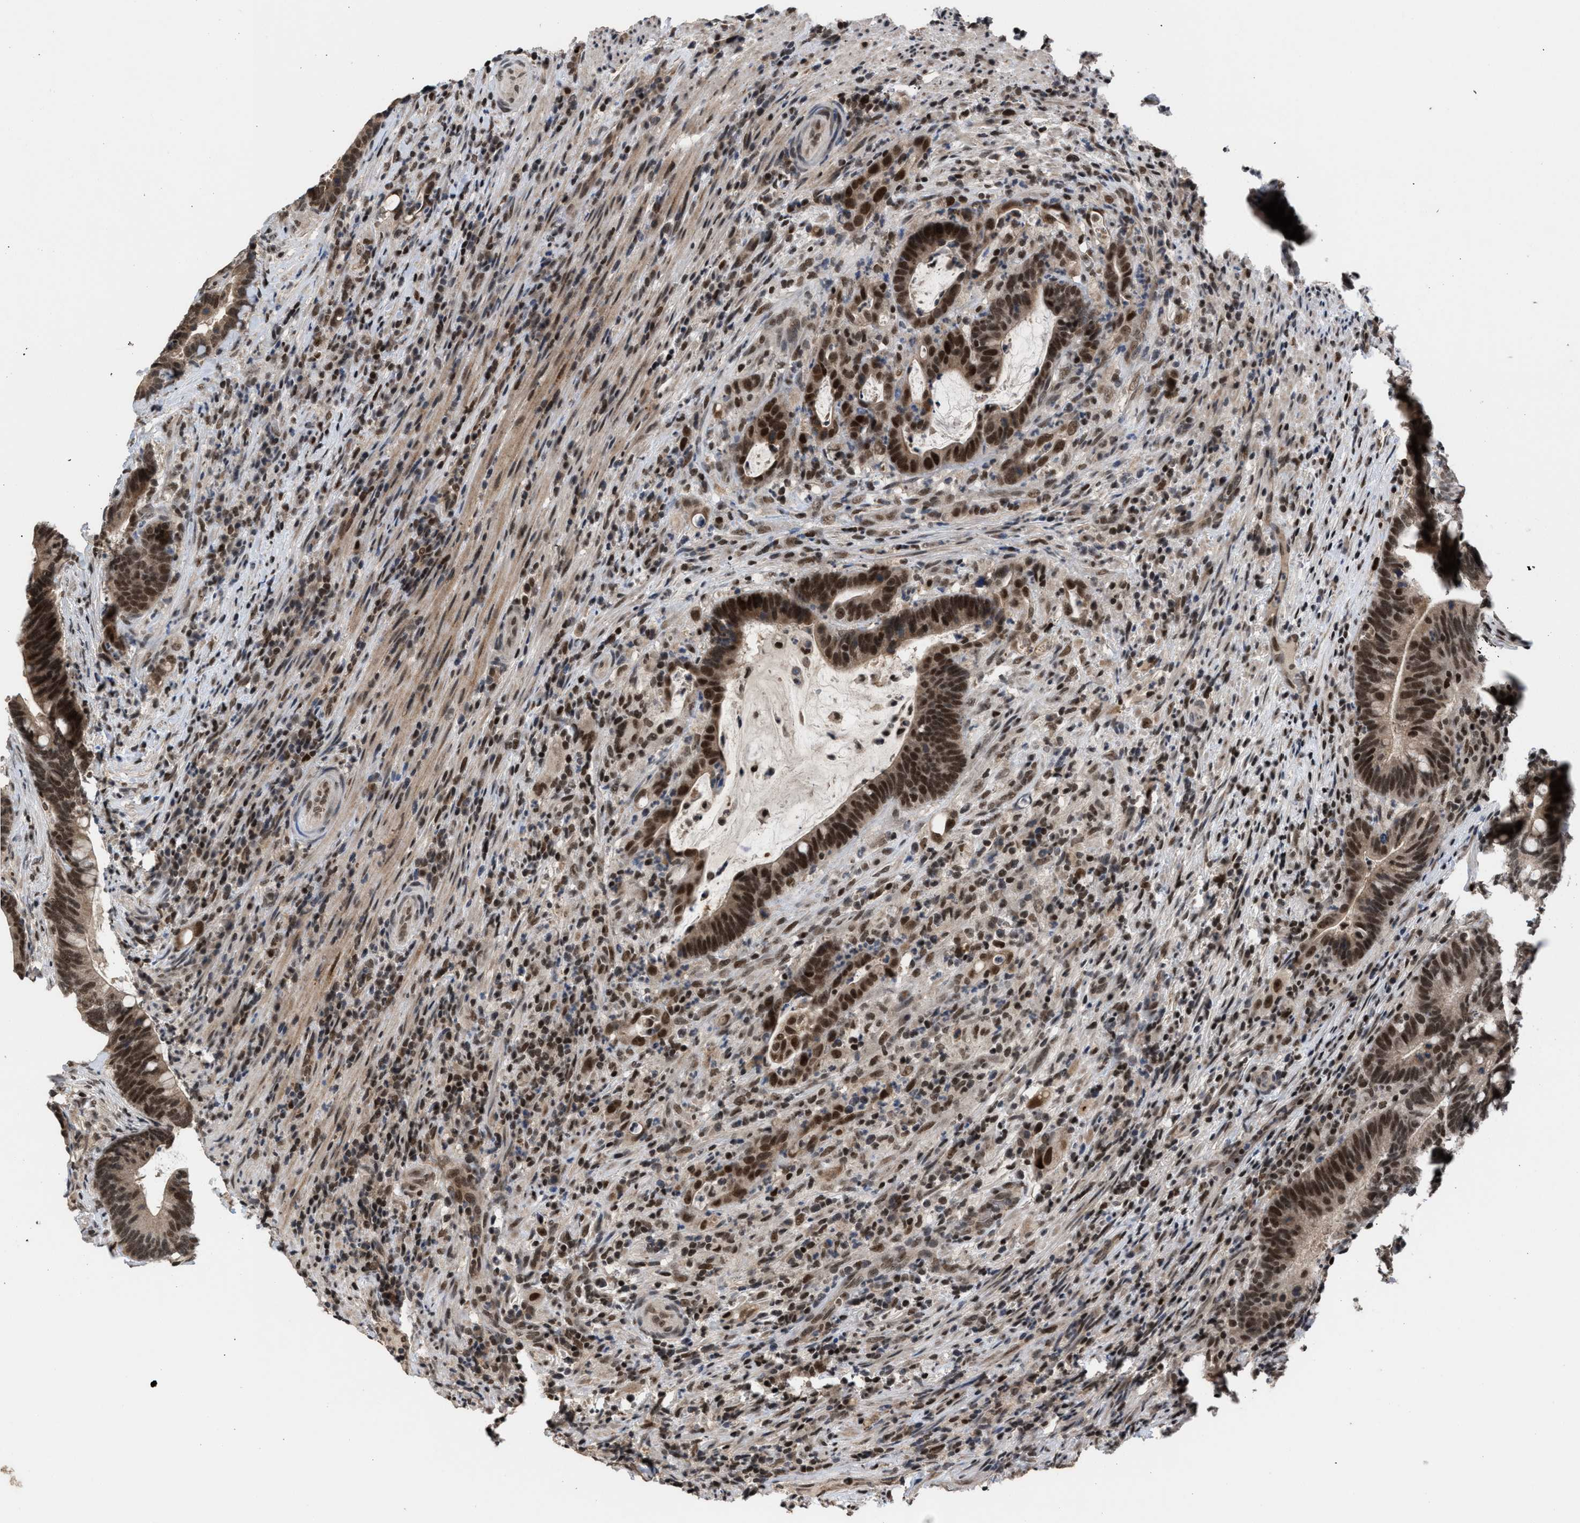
{"staining": {"intensity": "moderate", "quantity": ">75%", "location": "cytoplasmic/membranous,nuclear"}, "tissue": "colorectal cancer", "cell_type": "Tumor cells", "image_type": "cancer", "snomed": [{"axis": "morphology", "description": "Adenocarcinoma, NOS"}, {"axis": "topography", "description": "Colon"}], "caption": "Immunohistochemical staining of colorectal adenocarcinoma reveals medium levels of moderate cytoplasmic/membranous and nuclear expression in about >75% of tumor cells. (Brightfield microscopy of DAB IHC at high magnification).", "gene": "C9orf78", "patient": {"sex": "female", "age": 66}}